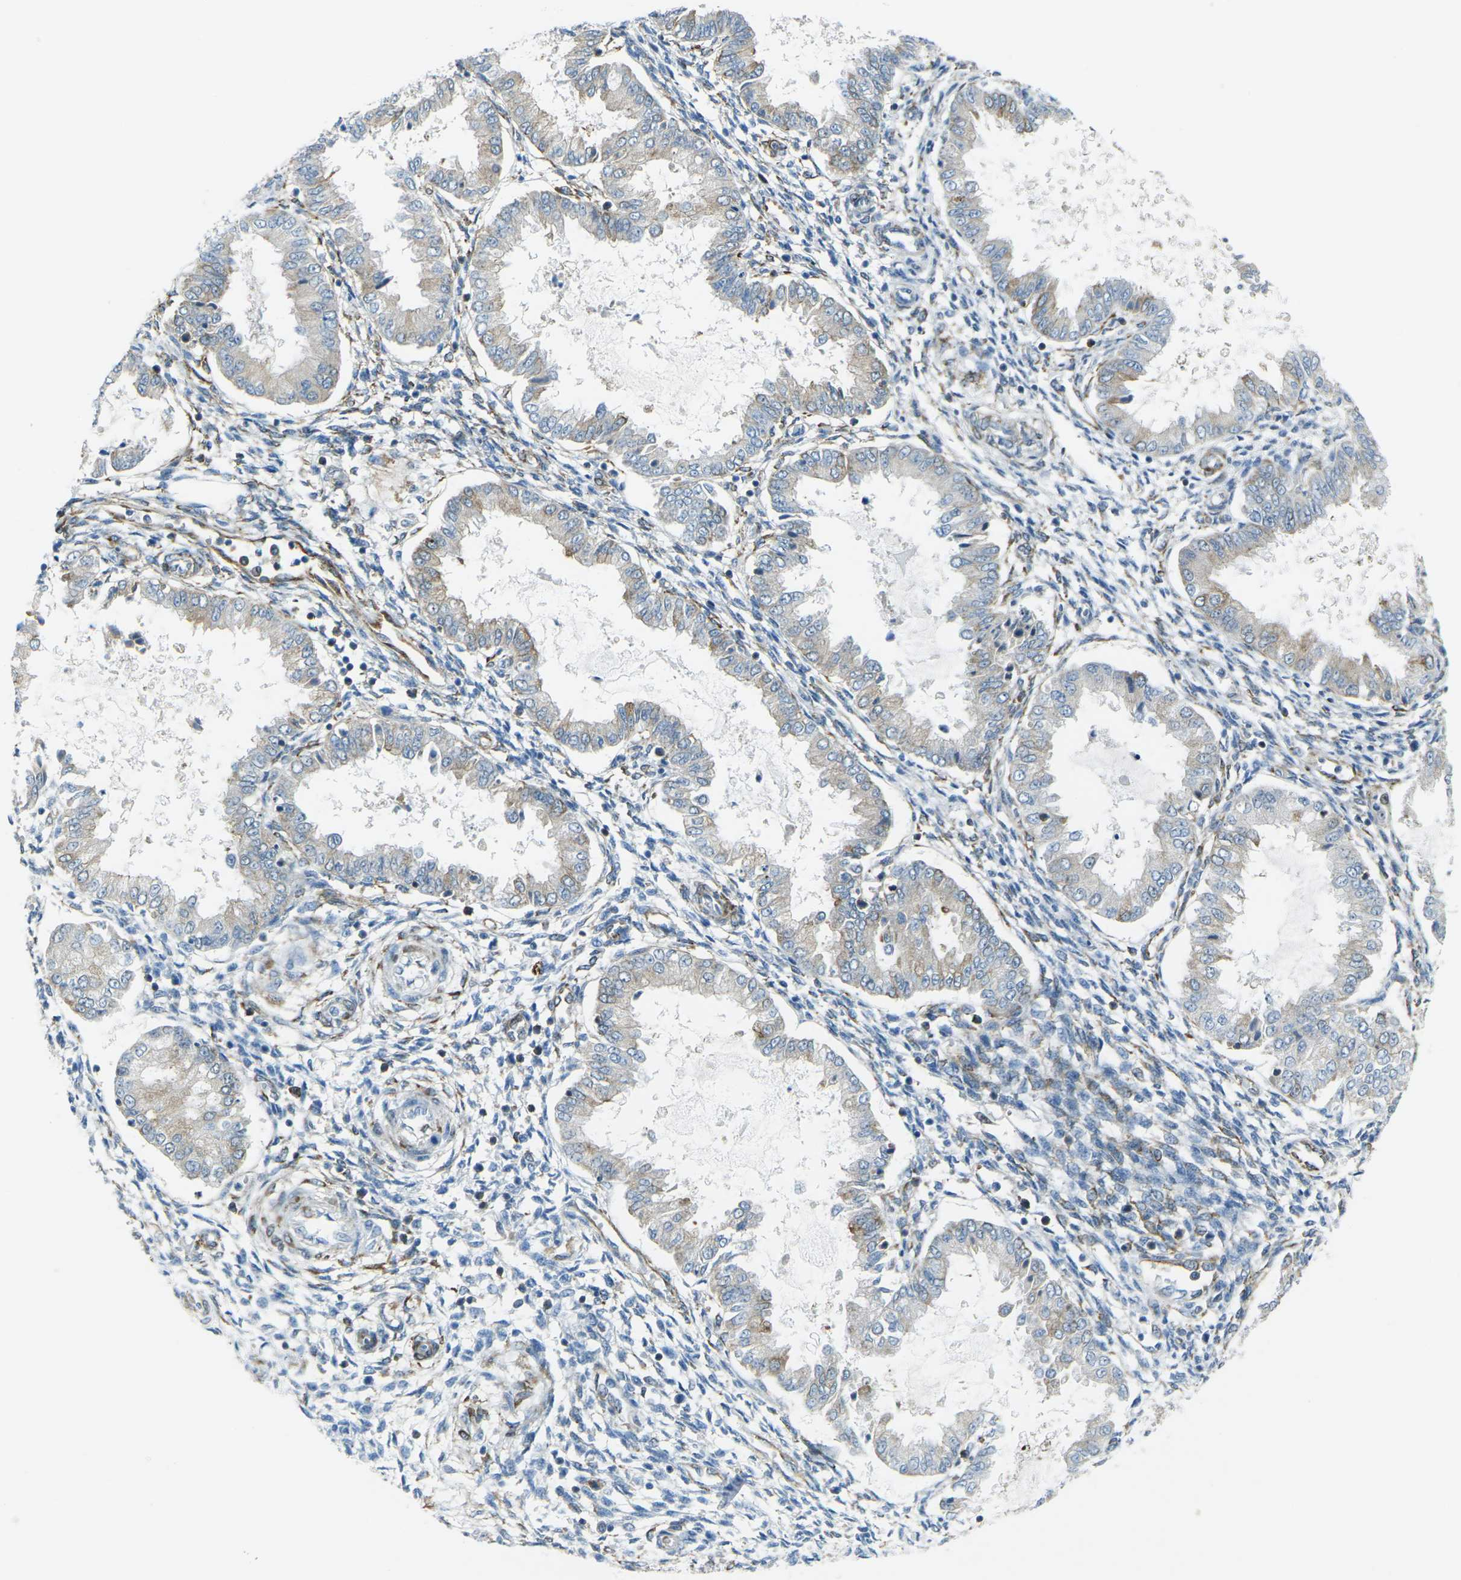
{"staining": {"intensity": "moderate", "quantity": "<25%", "location": "cytoplasmic/membranous"}, "tissue": "endometrium", "cell_type": "Cells in endometrial stroma", "image_type": "normal", "snomed": [{"axis": "morphology", "description": "Normal tissue, NOS"}, {"axis": "topography", "description": "Endometrium"}], "caption": "Unremarkable endometrium was stained to show a protein in brown. There is low levels of moderate cytoplasmic/membranous staining in approximately <25% of cells in endometrial stroma. The staining was performed using DAB (3,3'-diaminobenzidine), with brown indicating positive protein expression. Nuclei are stained blue with hematoxylin.", "gene": "CELSR2", "patient": {"sex": "female", "age": 33}}